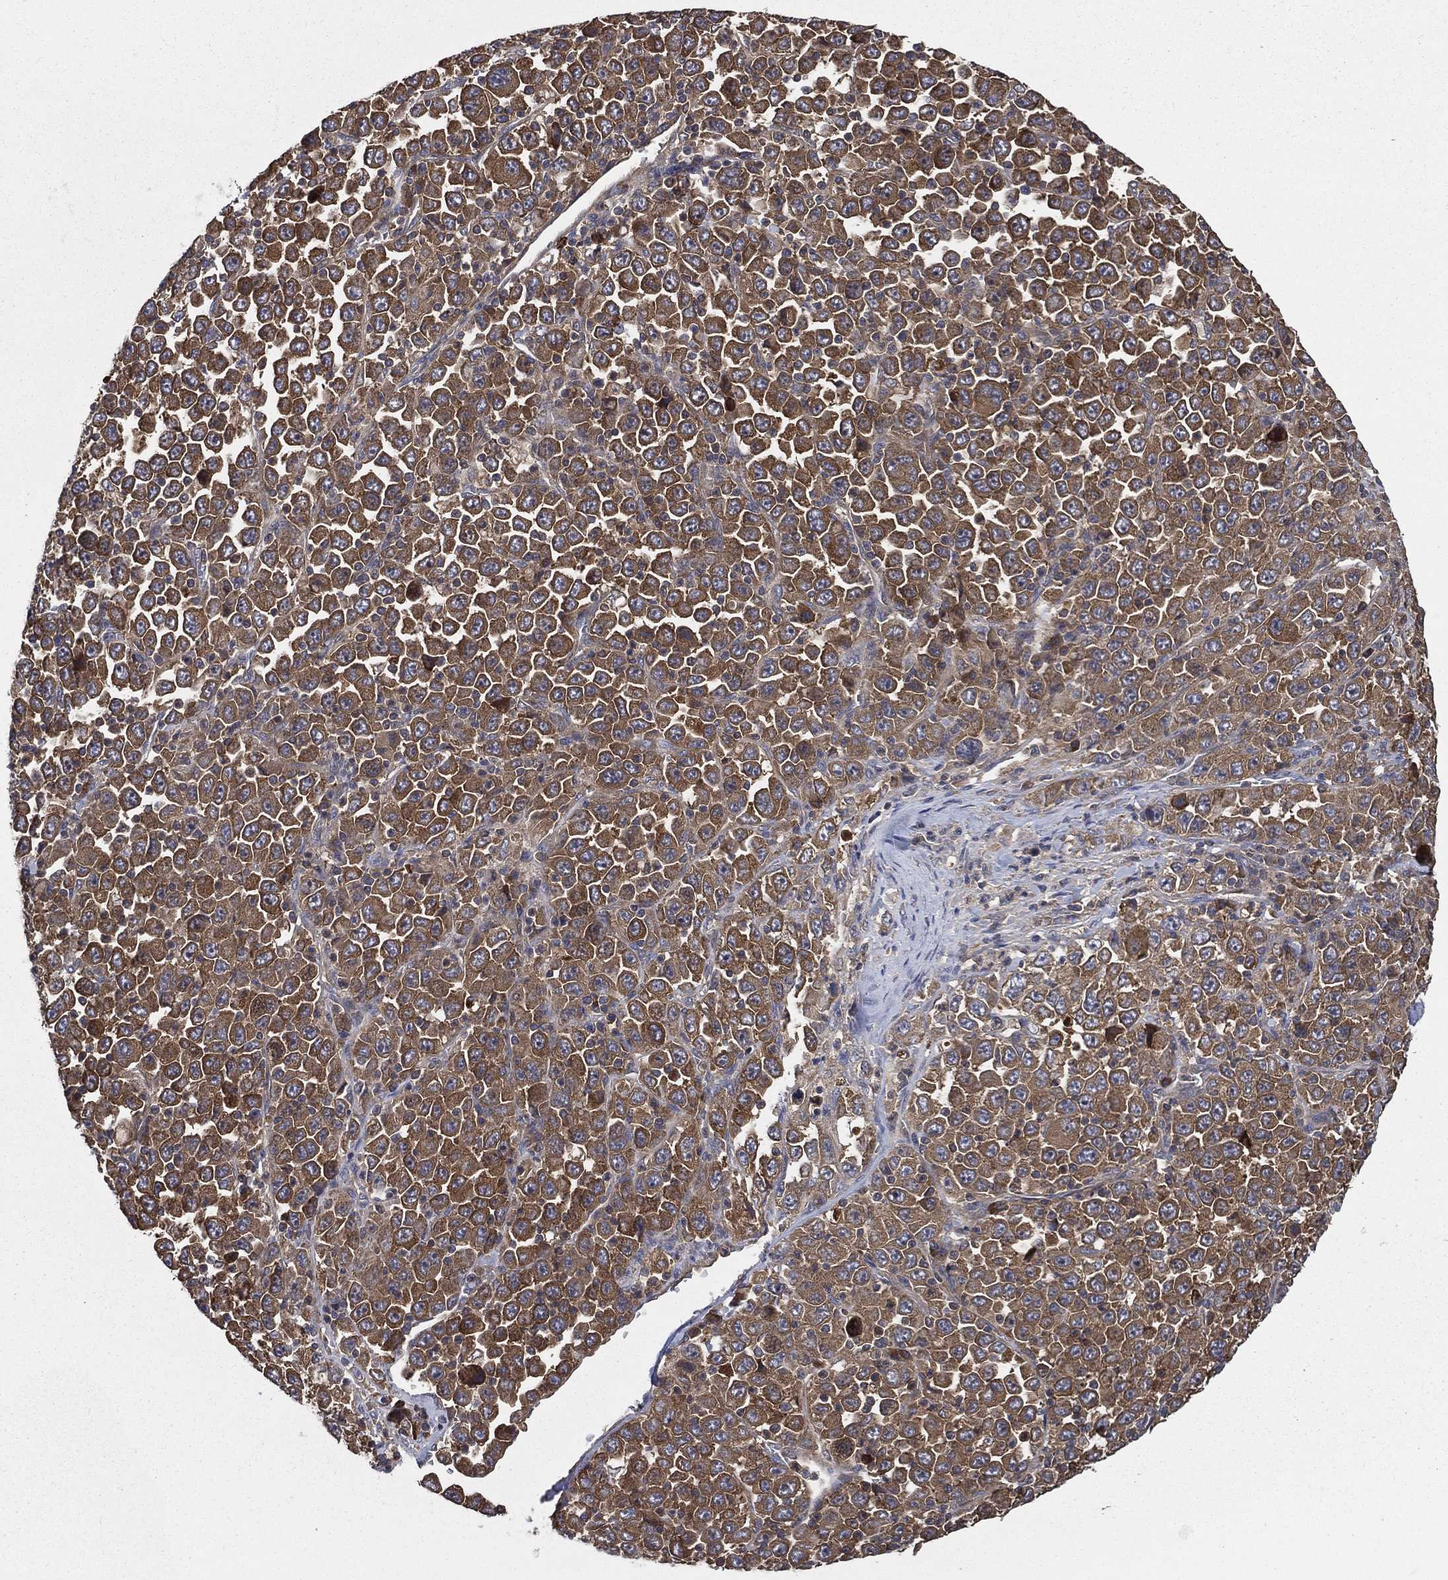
{"staining": {"intensity": "strong", "quantity": "25%-75%", "location": "cytoplasmic/membranous"}, "tissue": "stomach cancer", "cell_type": "Tumor cells", "image_type": "cancer", "snomed": [{"axis": "morphology", "description": "Normal tissue, NOS"}, {"axis": "morphology", "description": "Adenocarcinoma, NOS"}, {"axis": "topography", "description": "Stomach, upper"}, {"axis": "topography", "description": "Stomach"}], "caption": "Adenocarcinoma (stomach) stained with a protein marker shows strong staining in tumor cells.", "gene": "SMPD3", "patient": {"sex": "male", "age": 59}}